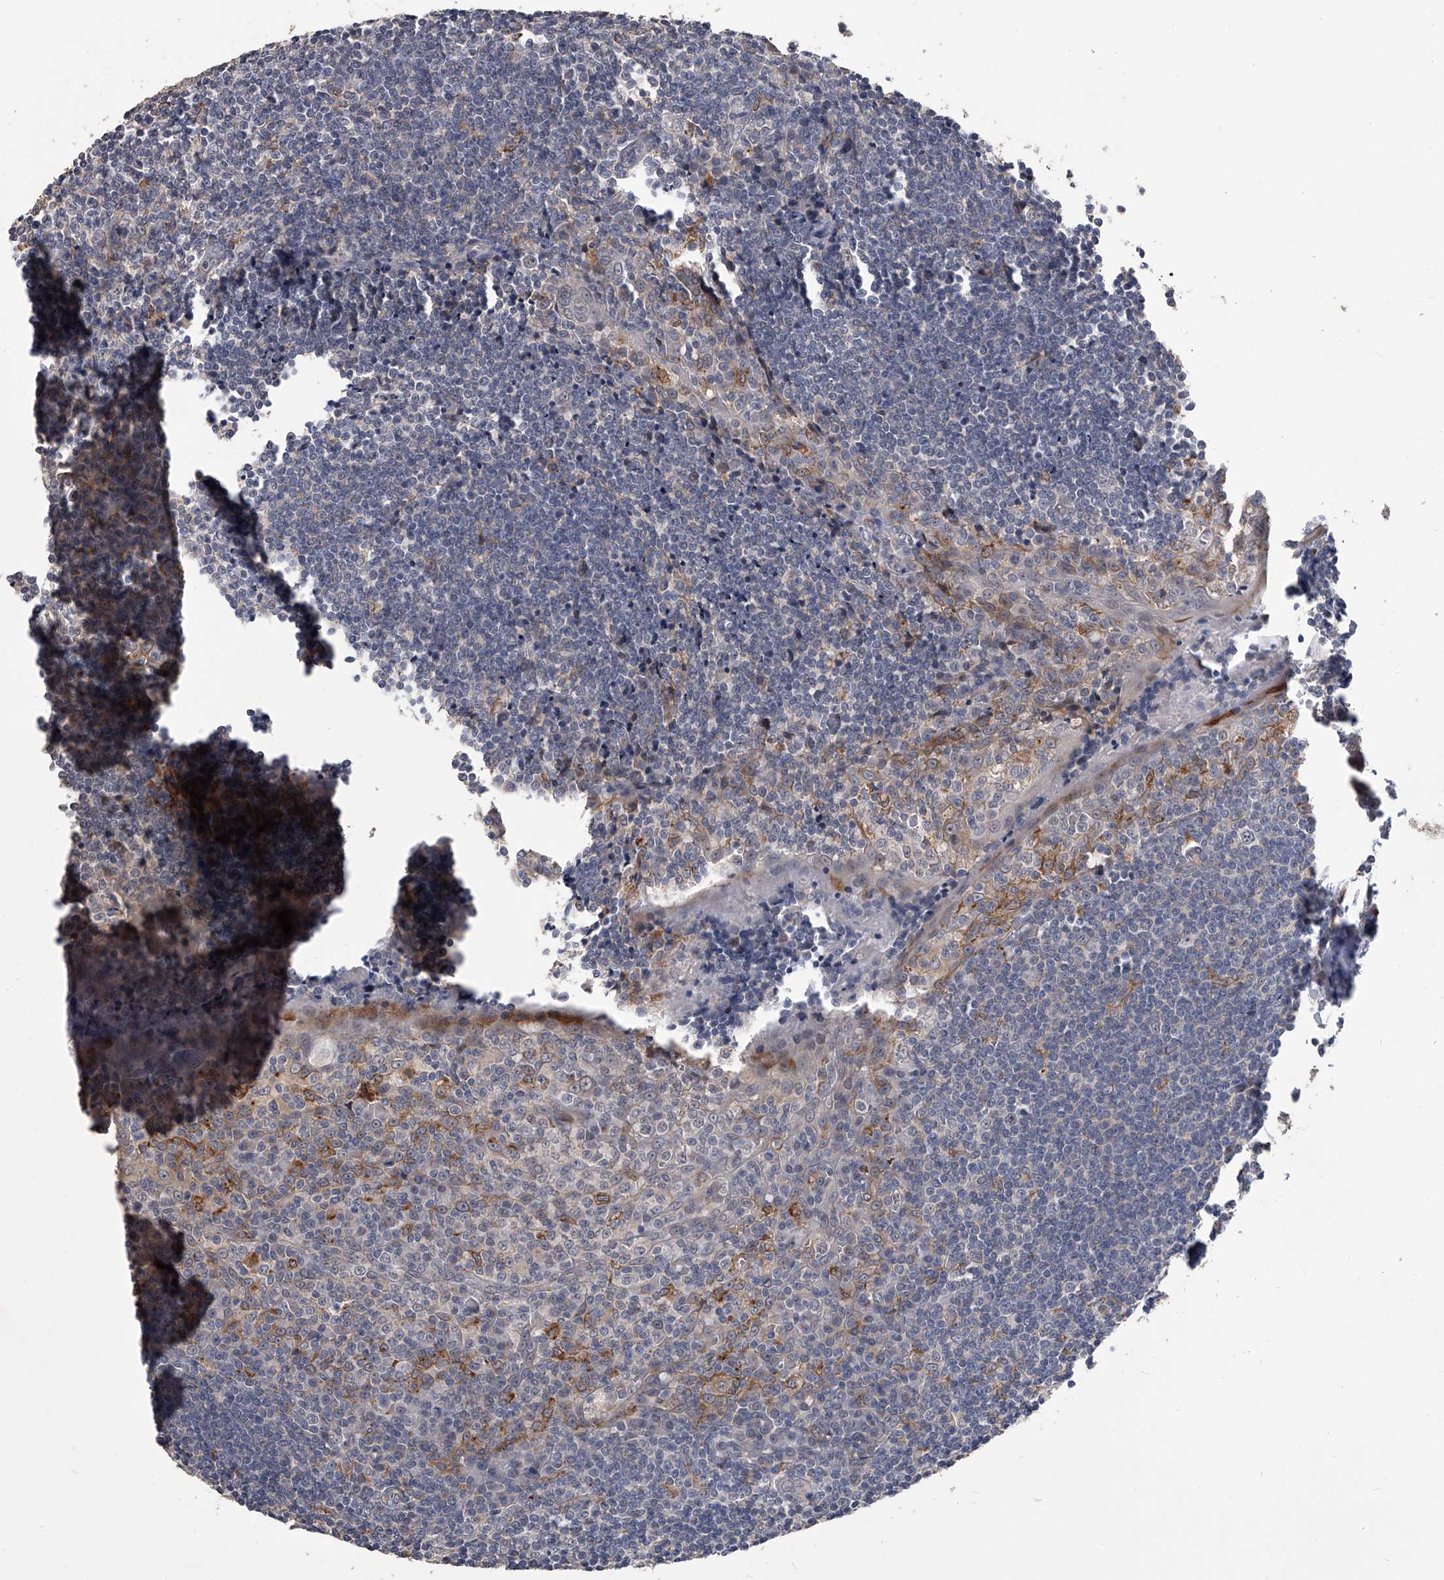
{"staining": {"intensity": "moderate", "quantity": "<25%", "location": "cytoplasmic/membranous"}, "tissue": "tonsil", "cell_type": "Germinal center cells", "image_type": "normal", "snomed": [{"axis": "morphology", "description": "Normal tissue, NOS"}, {"axis": "topography", "description": "Tonsil"}], "caption": "IHC (DAB (3,3'-diaminobenzidine)) staining of unremarkable human tonsil displays moderate cytoplasmic/membranous protein expression in approximately <25% of germinal center cells.", "gene": "MAP4K3", "patient": {"sex": "male", "age": 27}}